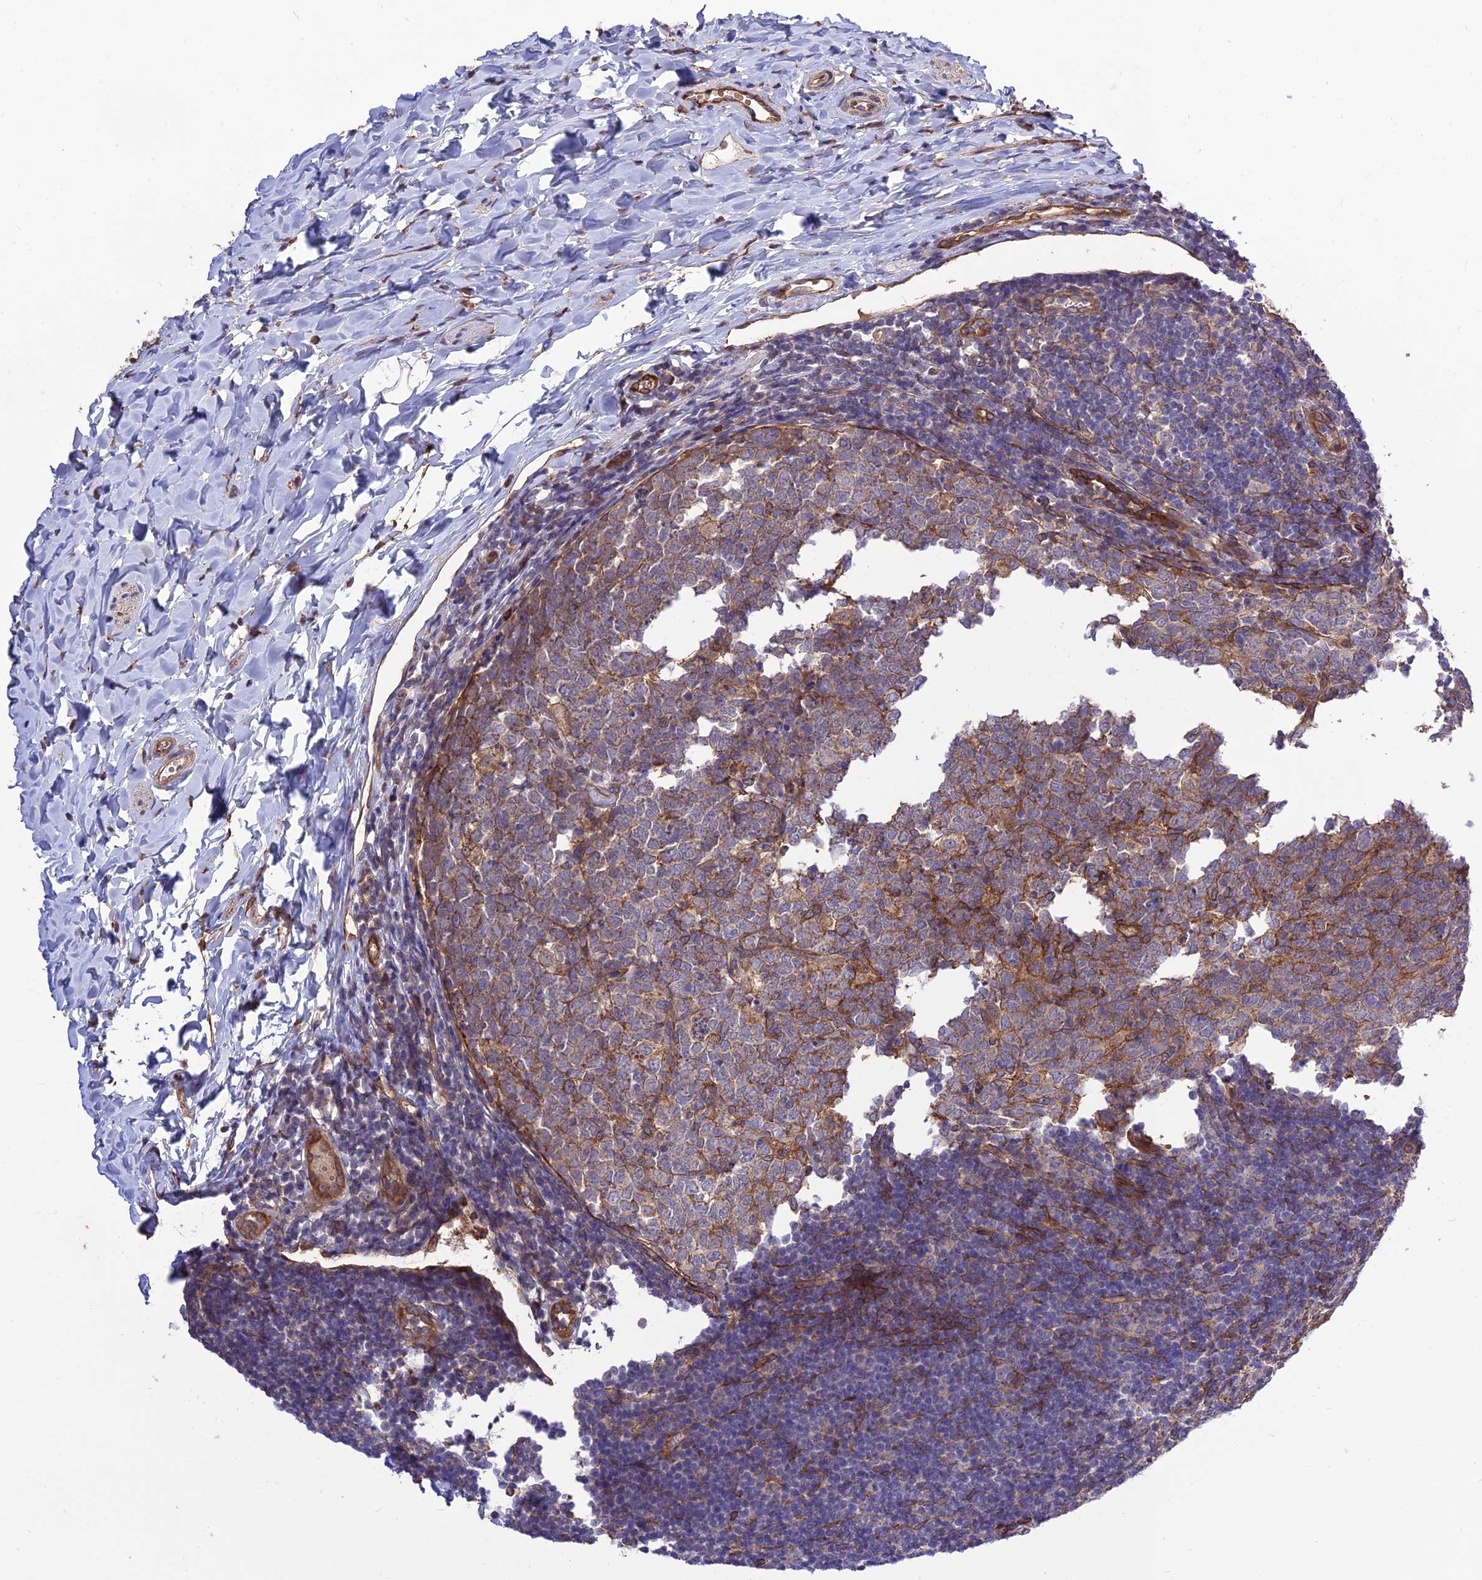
{"staining": {"intensity": "moderate", "quantity": ">75%", "location": "cytoplasmic/membranous"}, "tissue": "appendix", "cell_type": "Glandular cells", "image_type": "normal", "snomed": [{"axis": "morphology", "description": "Normal tissue, NOS"}, {"axis": "topography", "description": "Appendix"}], "caption": "Glandular cells demonstrate medium levels of moderate cytoplasmic/membranous staining in about >75% of cells in benign human appendix. (DAB IHC with brightfield microscopy, high magnification).", "gene": "CRTAP", "patient": {"sex": "male", "age": 14}}